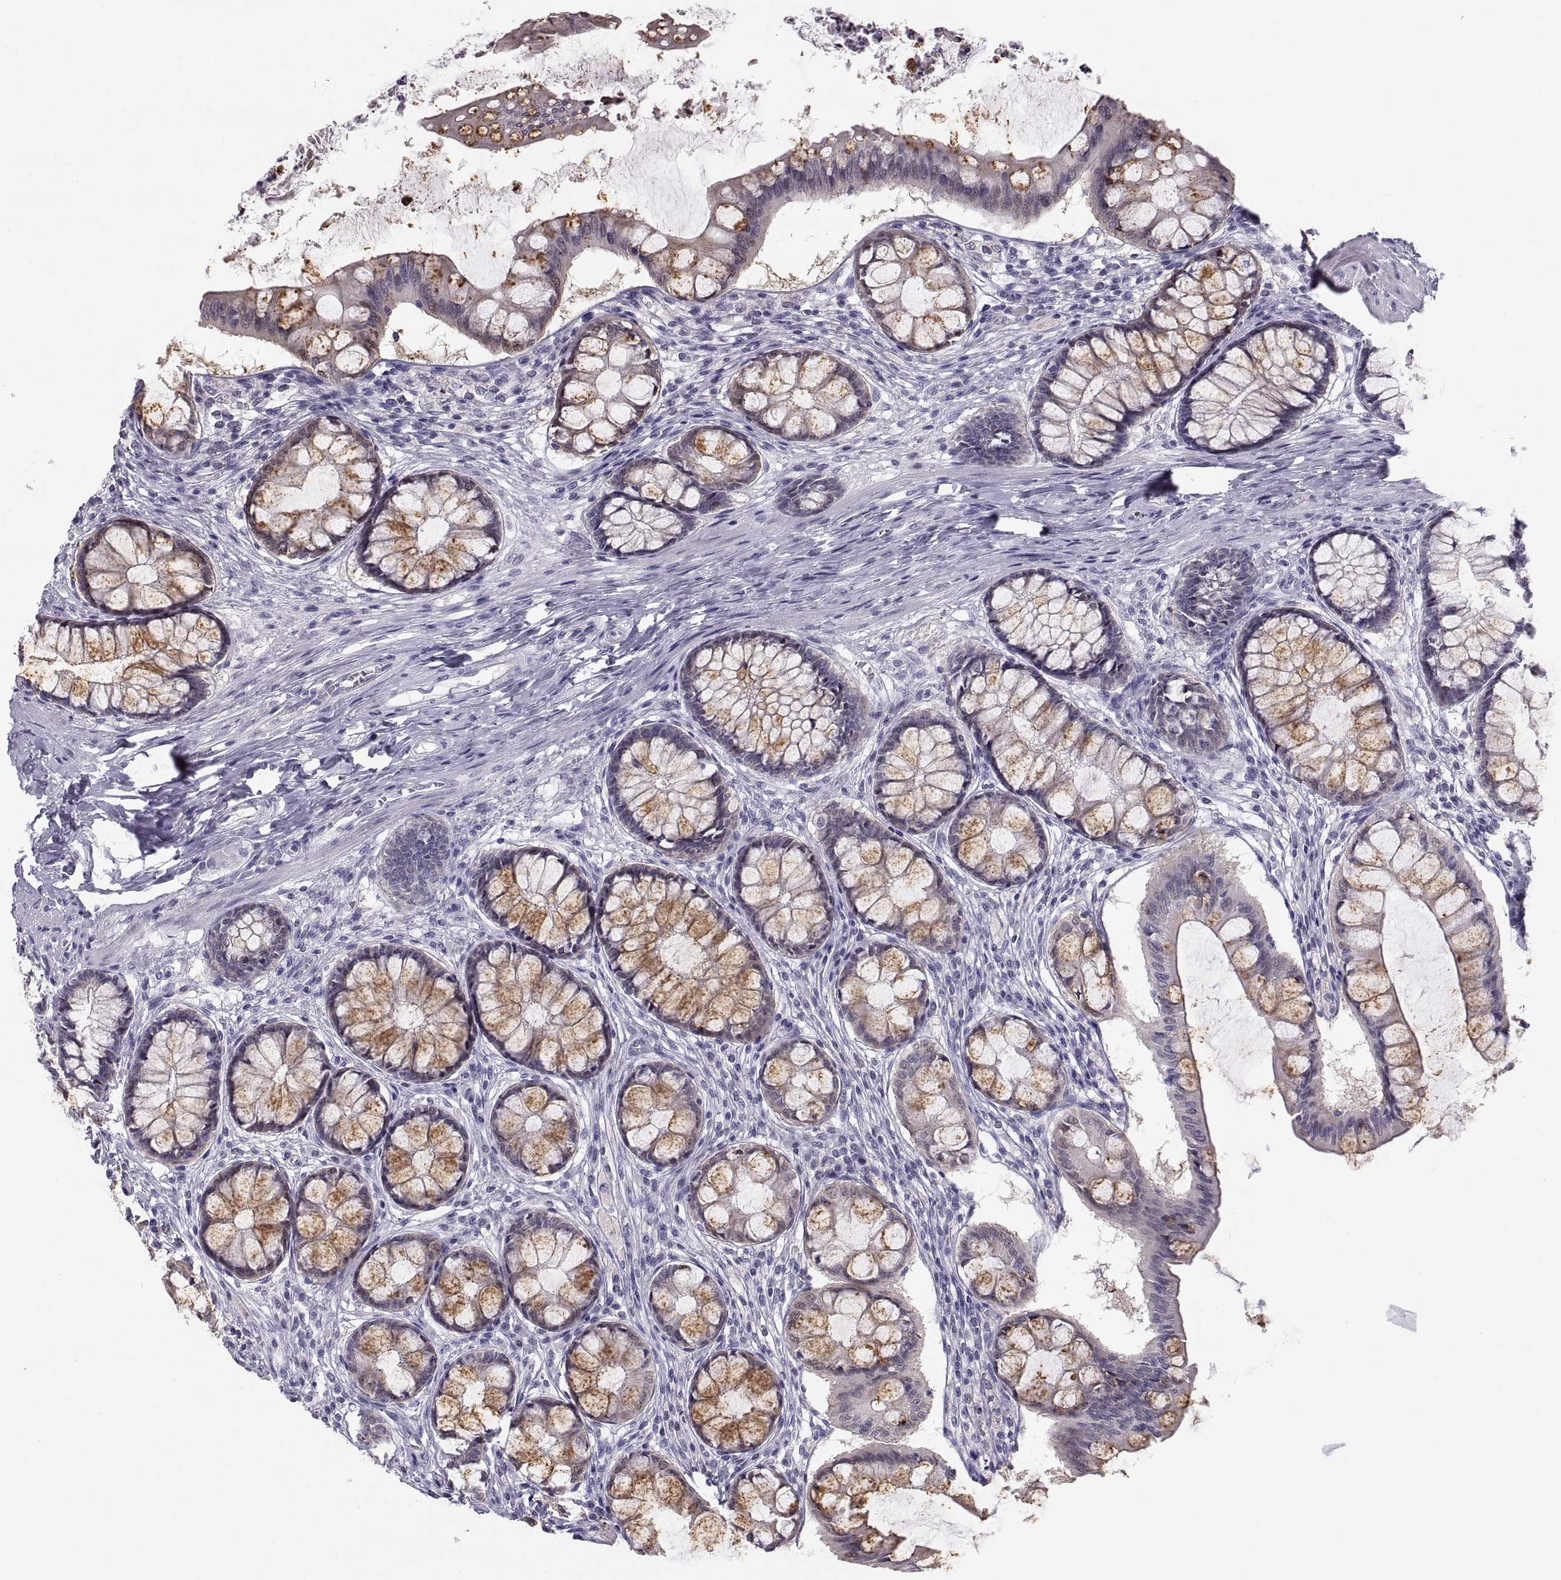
{"staining": {"intensity": "negative", "quantity": "none", "location": "none"}, "tissue": "colon", "cell_type": "Endothelial cells", "image_type": "normal", "snomed": [{"axis": "morphology", "description": "Normal tissue, NOS"}, {"axis": "topography", "description": "Colon"}], "caption": "IHC micrograph of normal colon: human colon stained with DAB demonstrates no significant protein positivity in endothelial cells.", "gene": "ZNF185", "patient": {"sex": "female", "age": 65}}